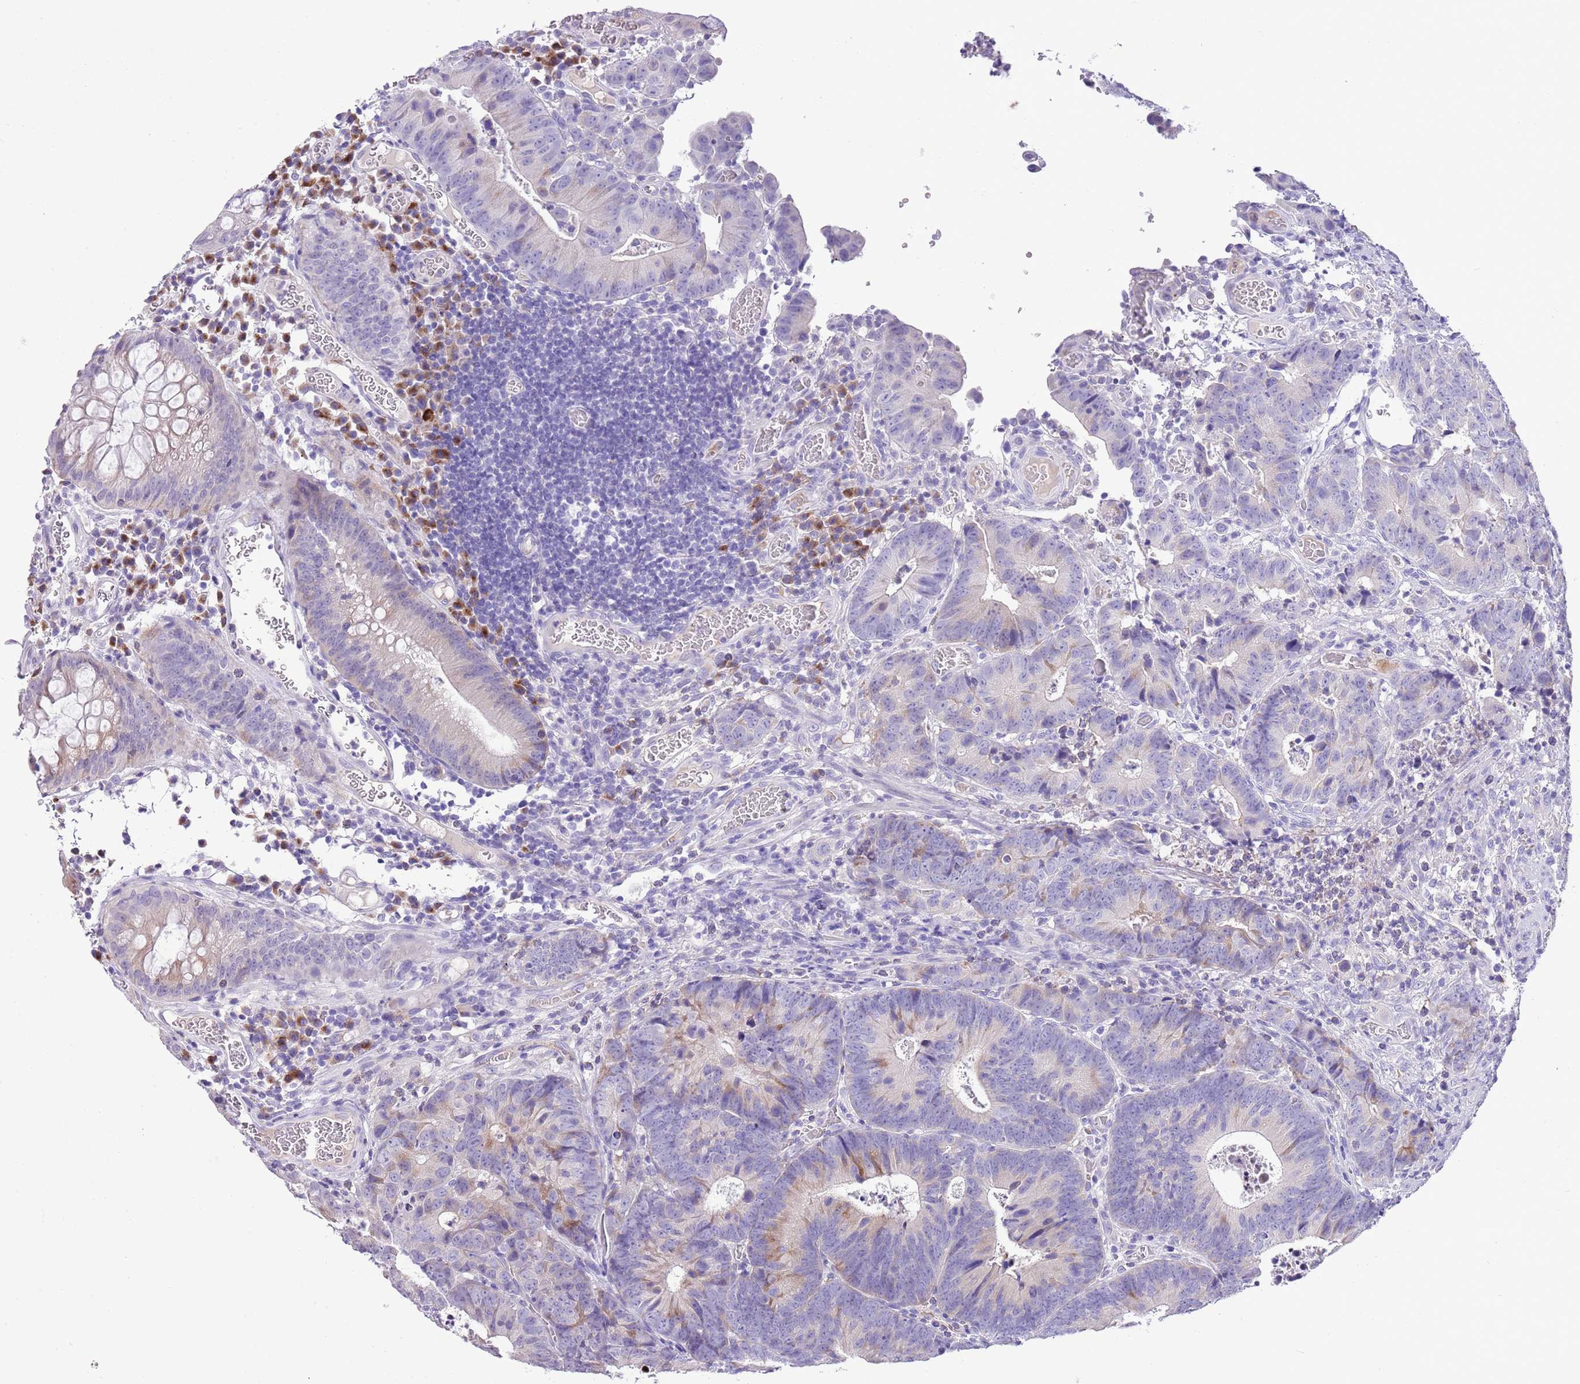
{"staining": {"intensity": "negative", "quantity": "none", "location": "none"}, "tissue": "colorectal cancer", "cell_type": "Tumor cells", "image_type": "cancer", "snomed": [{"axis": "morphology", "description": "Adenocarcinoma, NOS"}, {"axis": "topography", "description": "Colon"}], "caption": "High power microscopy histopathology image of an immunohistochemistry histopathology image of colorectal adenocarcinoma, revealing no significant staining in tumor cells.", "gene": "CLEC2A", "patient": {"sex": "female", "age": 57}}